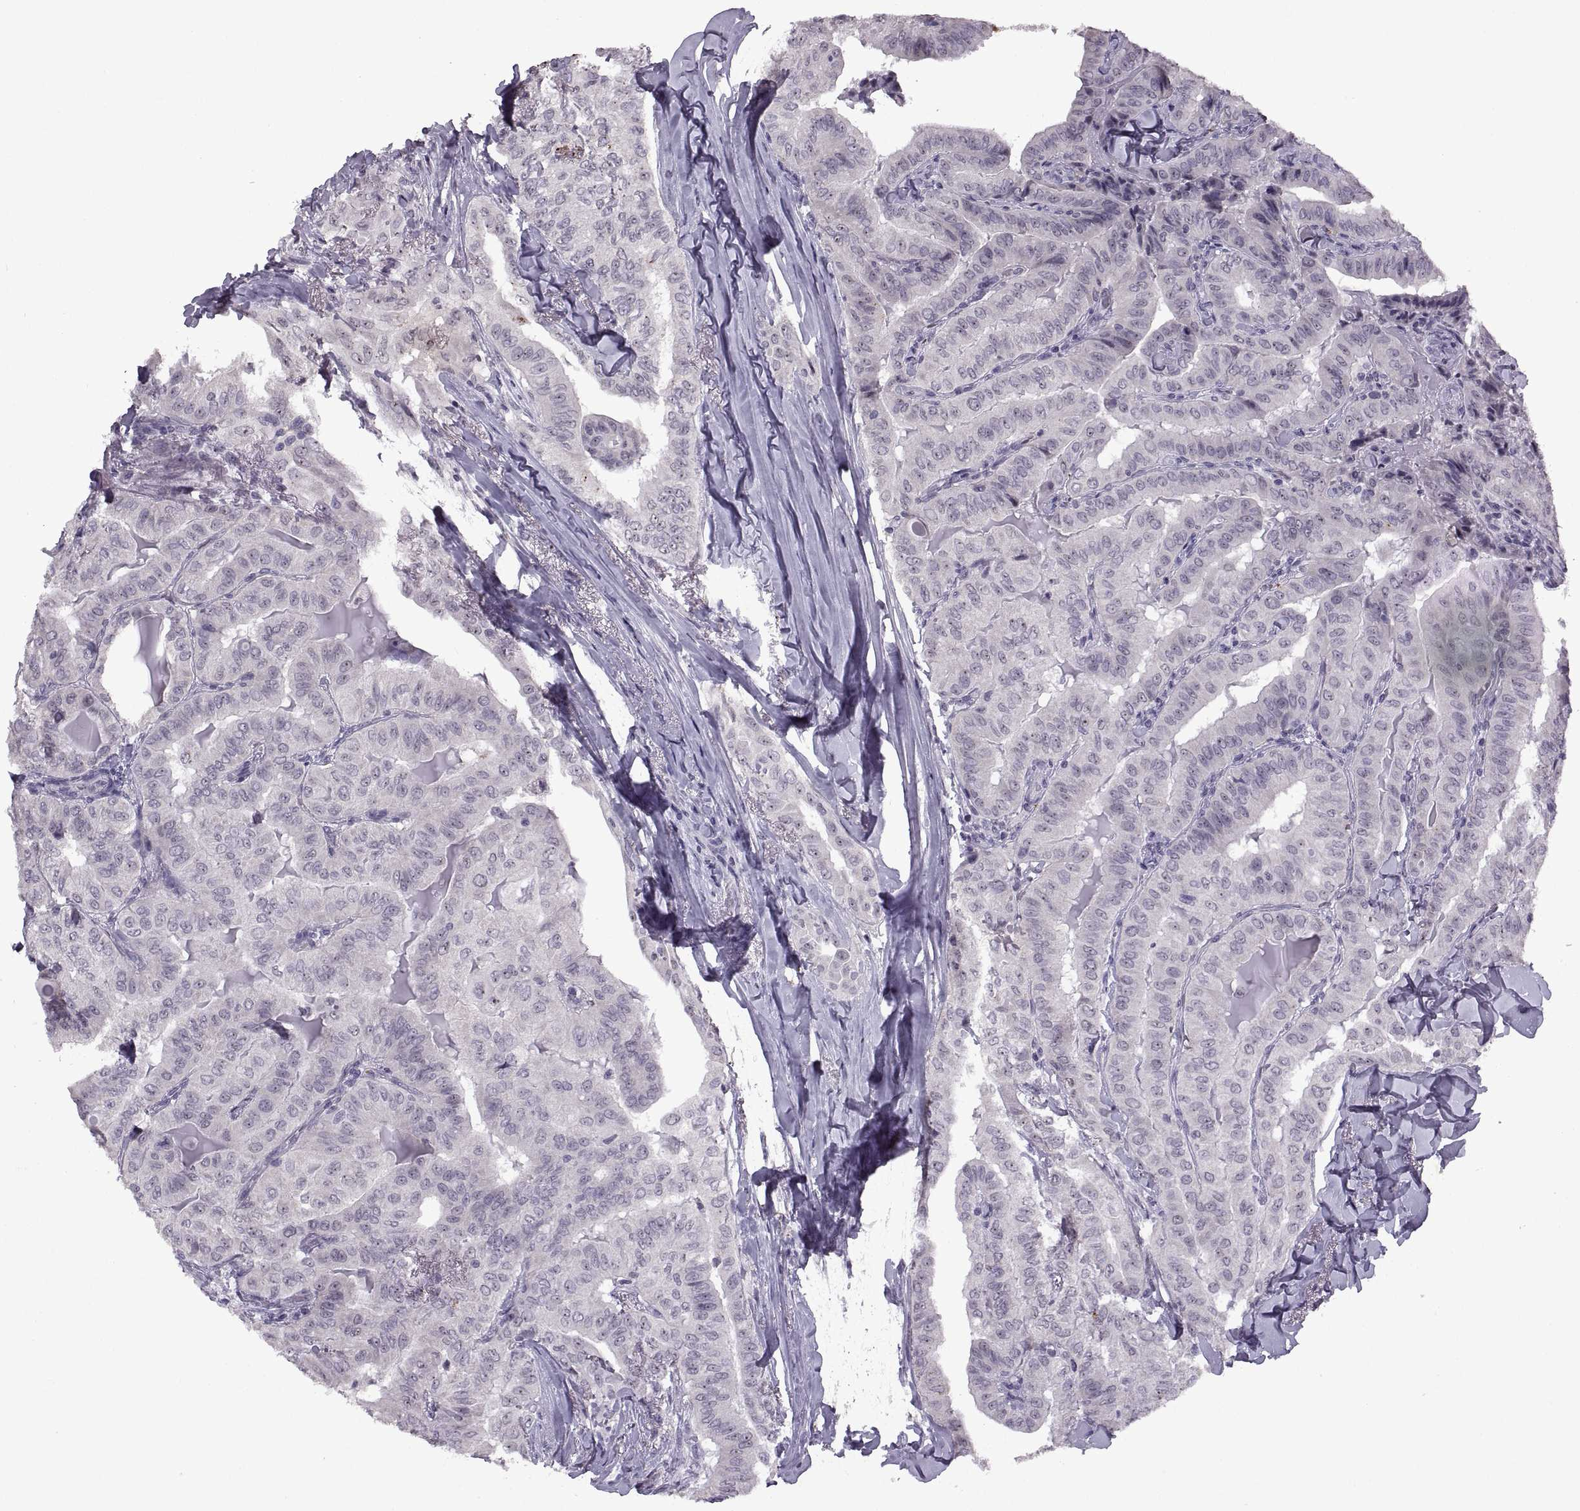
{"staining": {"intensity": "negative", "quantity": "none", "location": "none"}, "tissue": "thyroid cancer", "cell_type": "Tumor cells", "image_type": "cancer", "snomed": [{"axis": "morphology", "description": "Papillary adenocarcinoma, NOS"}, {"axis": "topography", "description": "Thyroid gland"}], "caption": "High power microscopy micrograph of an immunohistochemistry micrograph of thyroid cancer (papillary adenocarcinoma), revealing no significant expression in tumor cells.", "gene": "SINHCAF", "patient": {"sex": "female", "age": 68}}